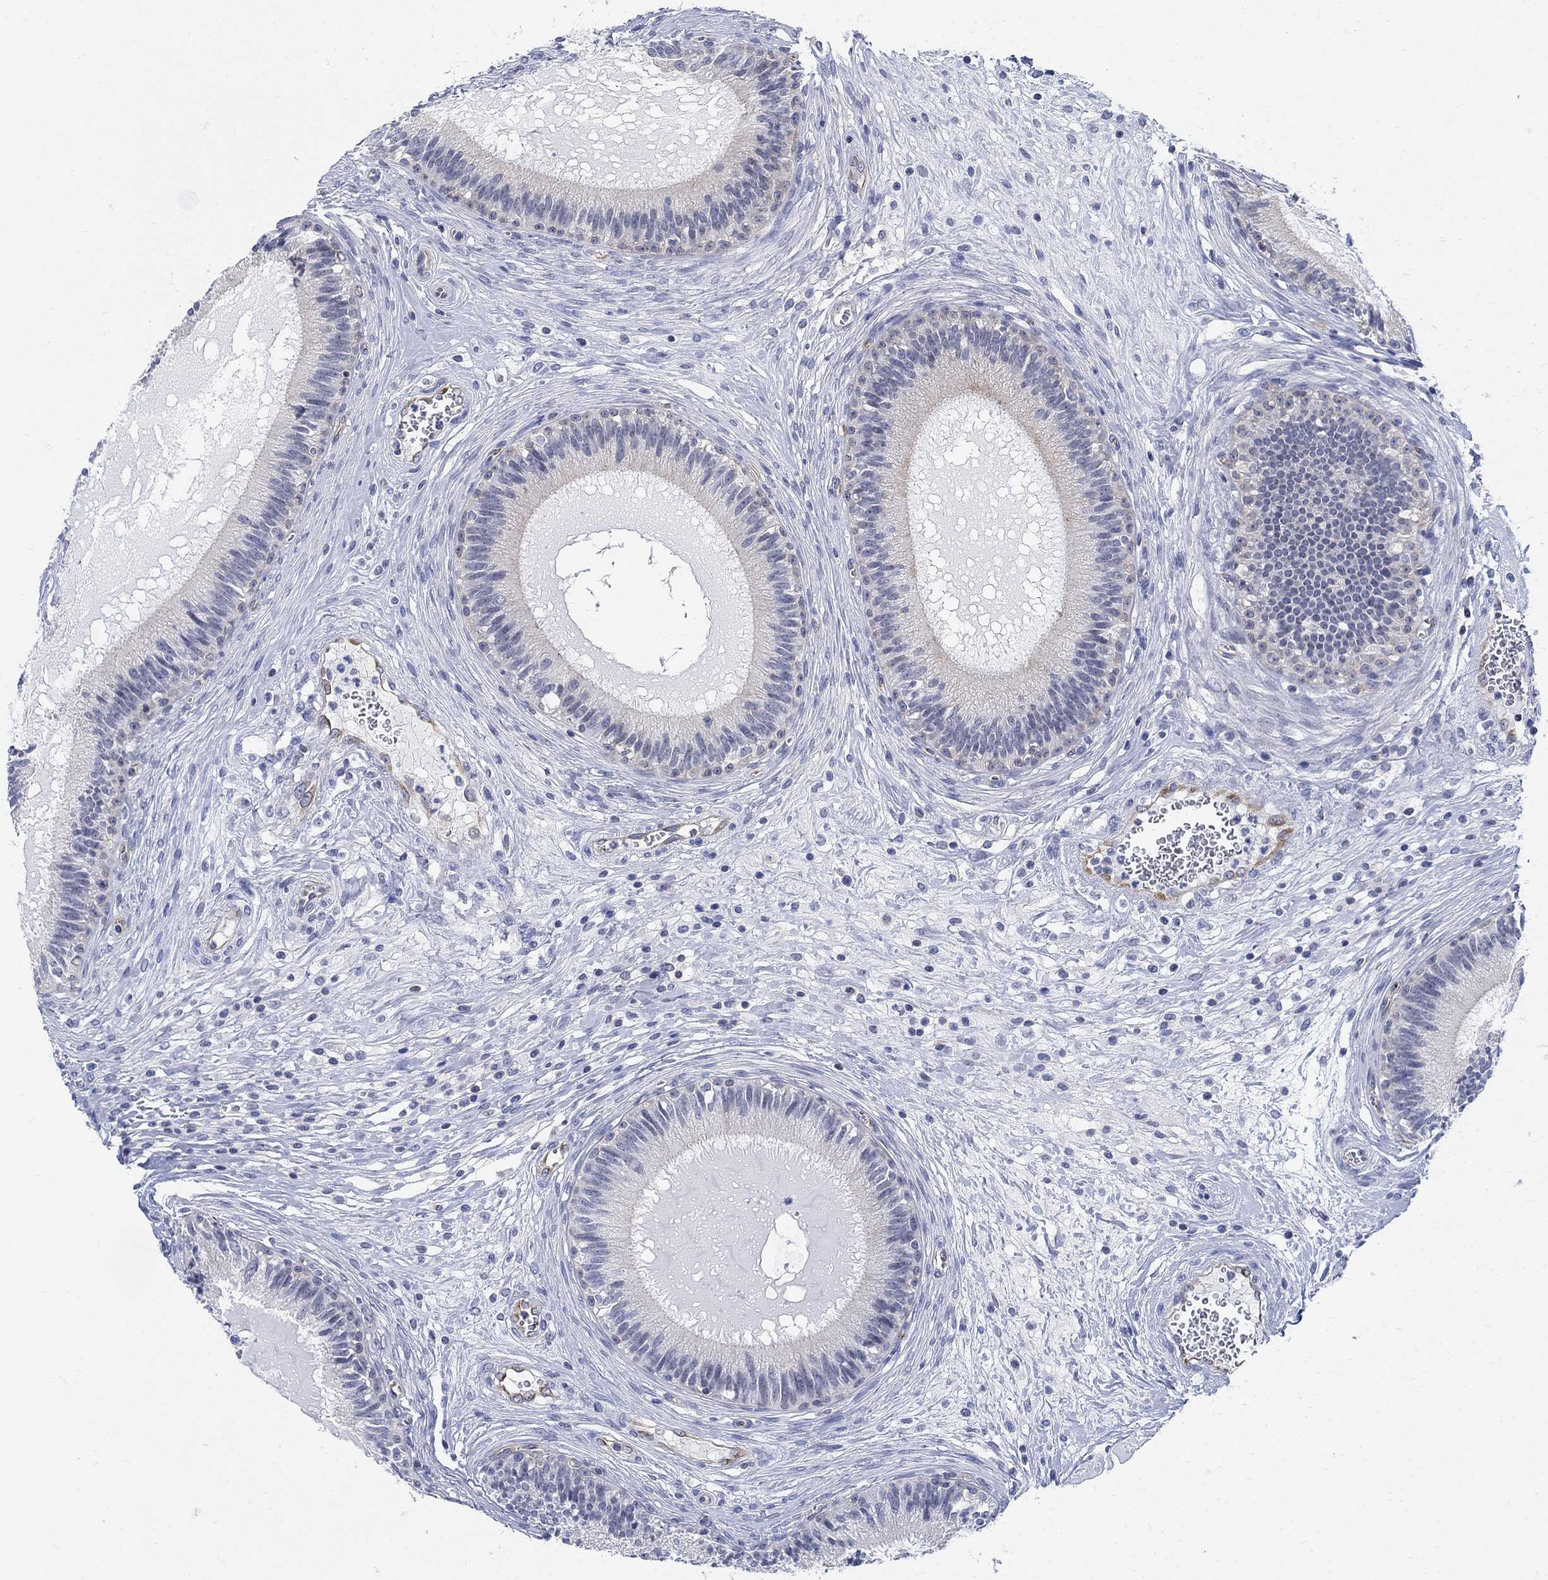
{"staining": {"intensity": "negative", "quantity": "none", "location": "none"}, "tissue": "epididymis", "cell_type": "Glandular cells", "image_type": "normal", "snomed": [{"axis": "morphology", "description": "Normal tissue, NOS"}, {"axis": "topography", "description": "Epididymis"}], "caption": "A high-resolution photomicrograph shows immunohistochemistry staining of benign epididymis, which exhibits no significant positivity in glandular cells.", "gene": "PHF21B", "patient": {"sex": "male", "age": 27}}